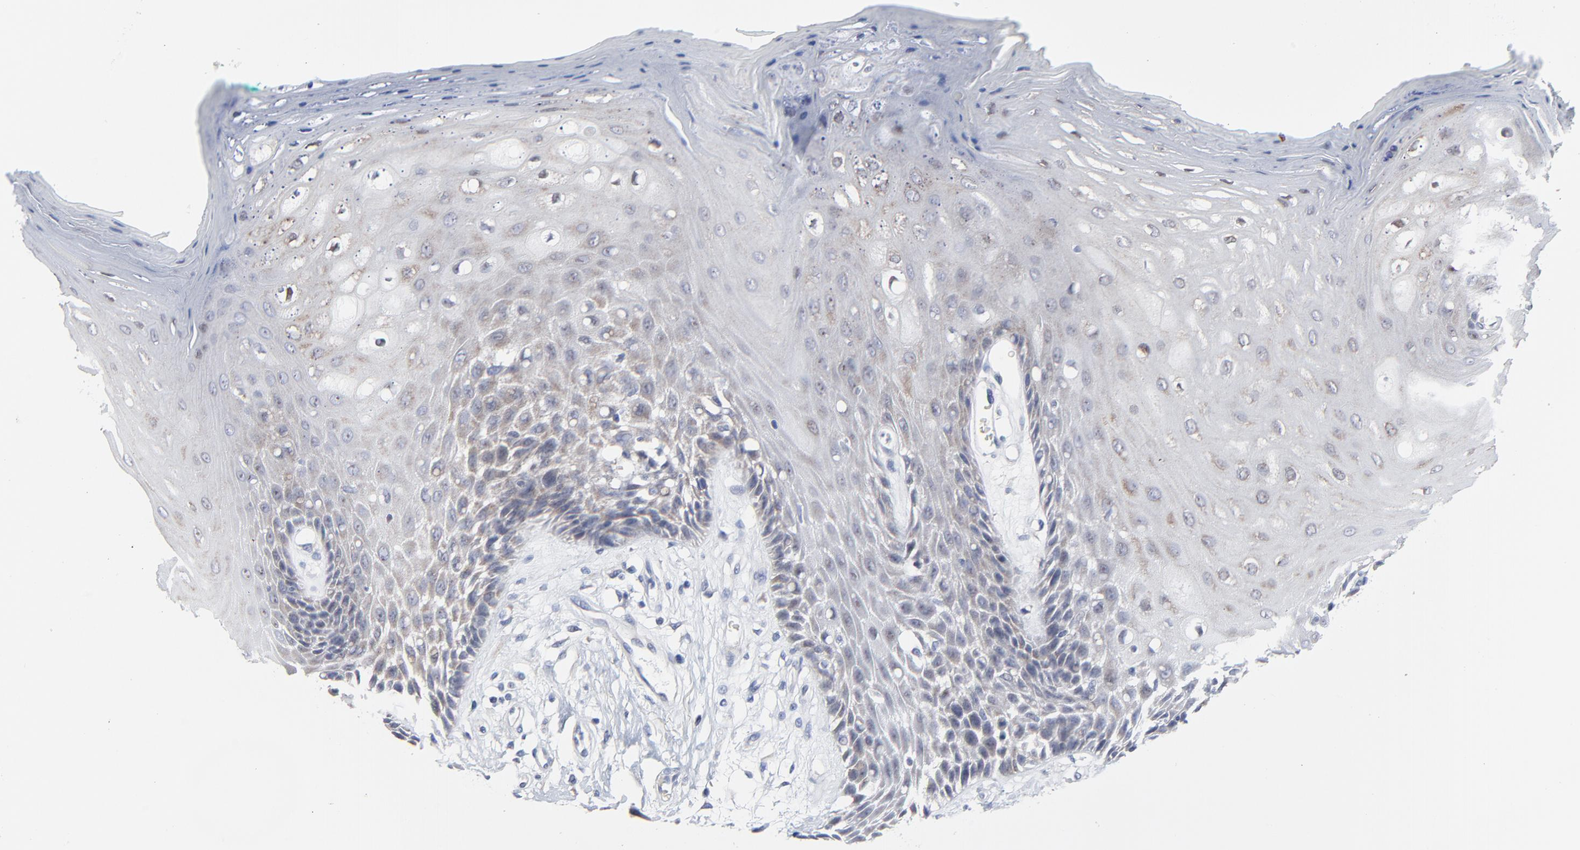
{"staining": {"intensity": "moderate", "quantity": "25%-75%", "location": "cytoplasmic/membranous,nuclear"}, "tissue": "oral mucosa", "cell_type": "Squamous epithelial cells", "image_type": "normal", "snomed": [{"axis": "morphology", "description": "Normal tissue, NOS"}, {"axis": "morphology", "description": "Squamous cell carcinoma, NOS"}, {"axis": "topography", "description": "Skeletal muscle"}, {"axis": "topography", "description": "Oral tissue"}, {"axis": "topography", "description": "Head-Neck"}], "caption": "IHC photomicrograph of normal oral mucosa stained for a protein (brown), which demonstrates medium levels of moderate cytoplasmic/membranous,nuclear staining in approximately 25%-75% of squamous epithelial cells.", "gene": "NLGN3", "patient": {"sex": "female", "age": 84}}